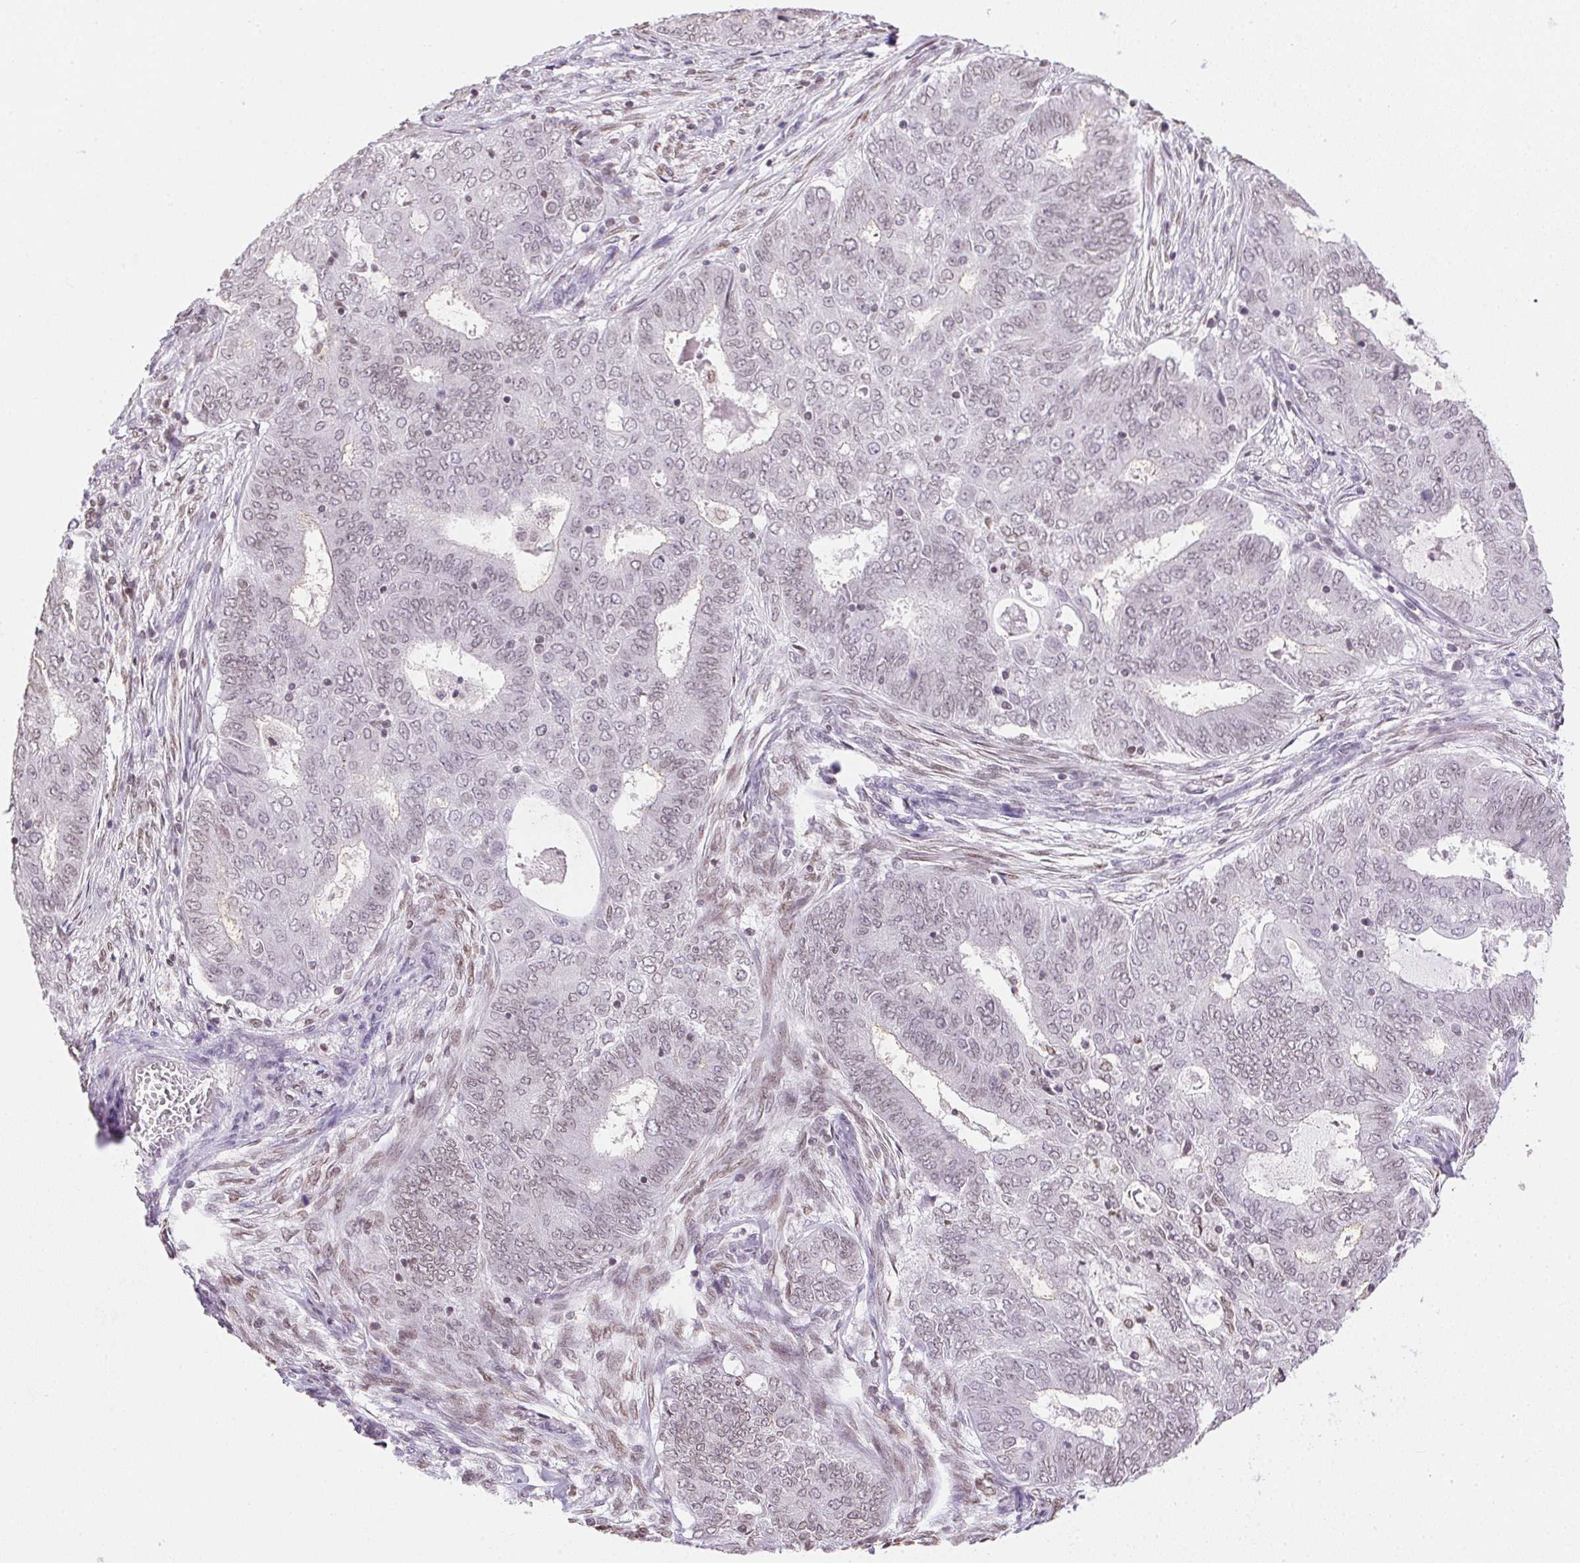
{"staining": {"intensity": "weak", "quantity": "<25%", "location": "nuclear"}, "tissue": "endometrial cancer", "cell_type": "Tumor cells", "image_type": "cancer", "snomed": [{"axis": "morphology", "description": "Adenocarcinoma, NOS"}, {"axis": "topography", "description": "Endometrium"}], "caption": "Immunohistochemical staining of human endometrial cancer (adenocarcinoma) displays no significant positivity in tumor cells.", "gene": "PRL", "patient": {"sex": "female", "age": 62}}